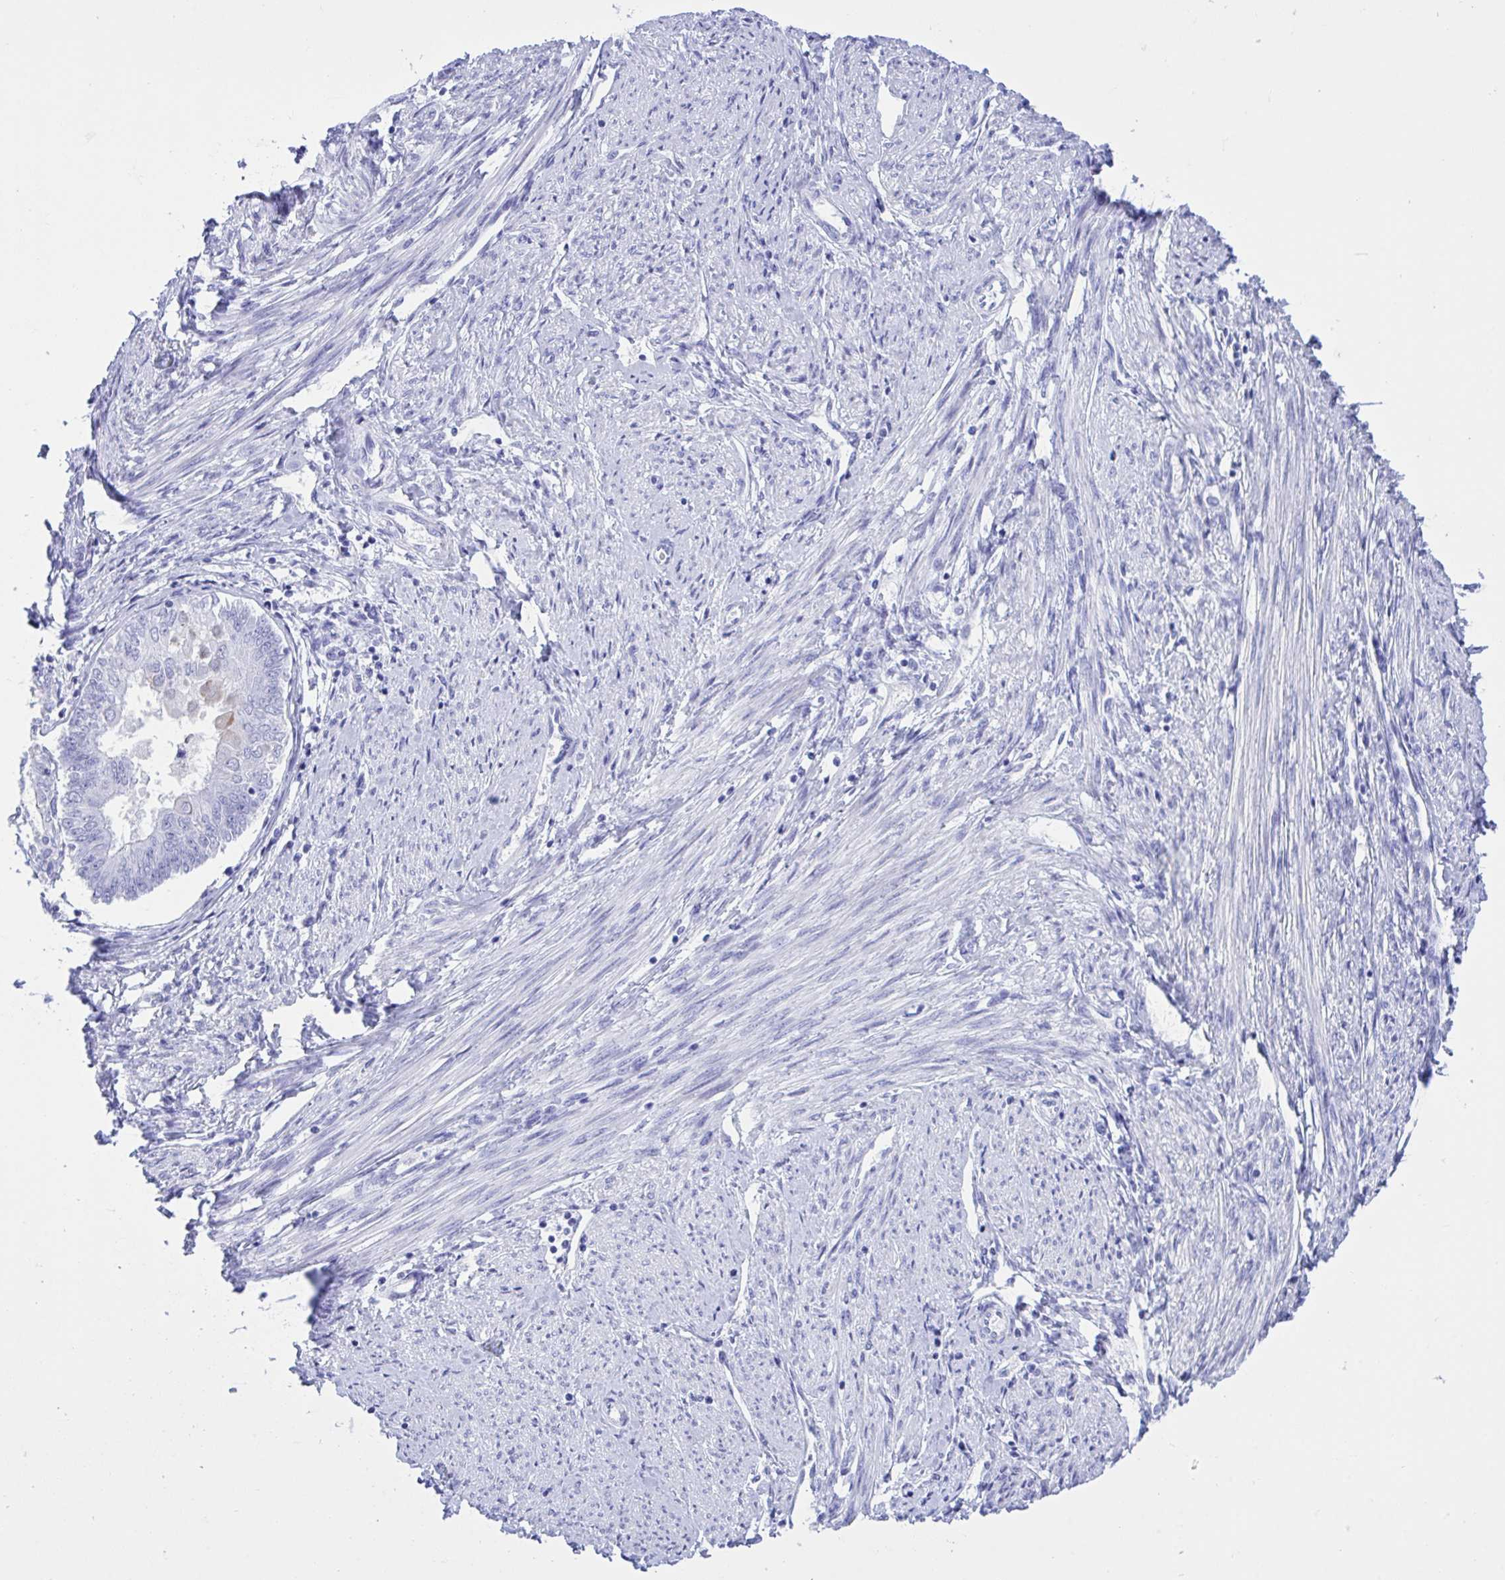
{"staining": {"intensity": "negative", "quantity": "none", "location": "none"}, "tissue": "endometrial cancer", "cell_type": "Tumor cells", "image_type": "cancer", "snomed": [{"axis": "morphology", "description": "Adenocarcinoma, NOS"}, {"axis": "topography", "description": "Endometrium"}], "caption": "DAB (3,3'-diaminobenzidine) immunohistochemical staining of human endometrial adenocarcinoma reveals no significant staining in tumor cells.", "gene": "BEX5", "patient": {"sex": "female", "age": 68}}